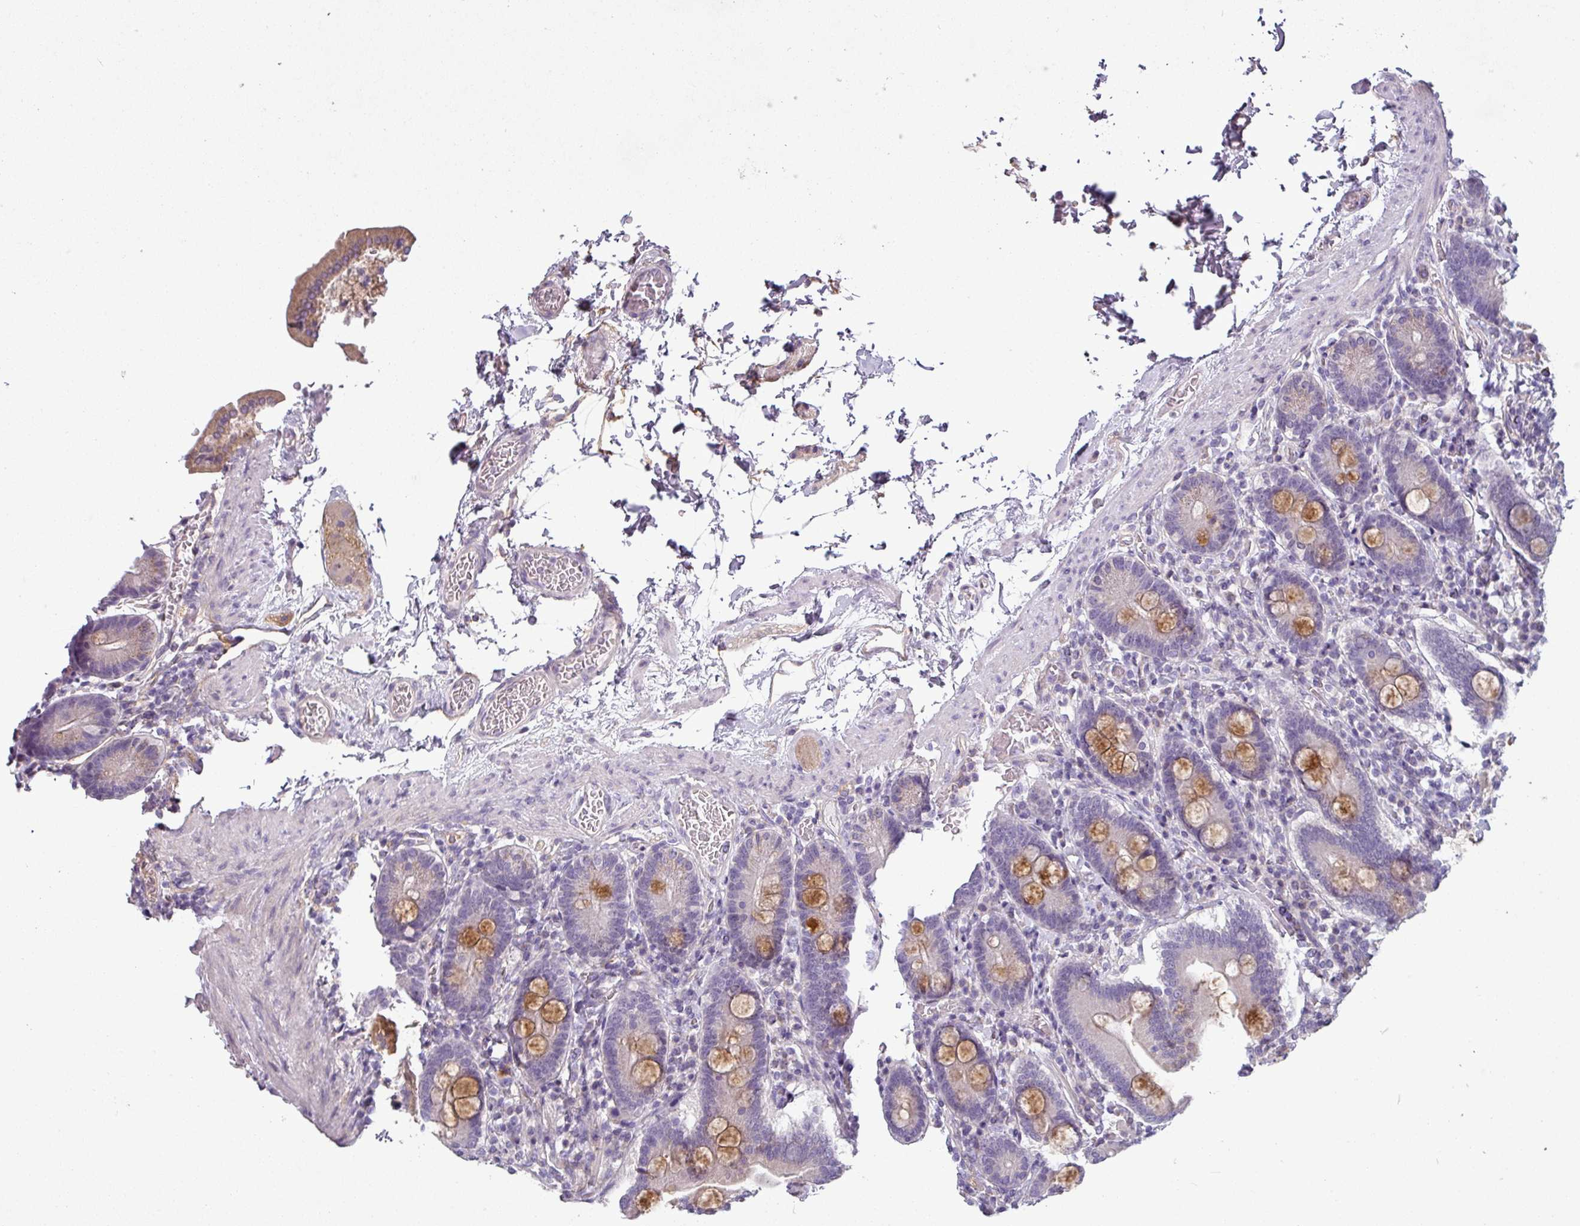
{"staining": {"intensity": "moderate", "quantity": "25%-75%", "location": "cytoplasmic/membranous"}, "tissue": "duodenum", "cell_type": "Glandular cells", "image_type": "normal", "snomed": [{"axis": "morphology", "description": "Normal tissue, NOS"}, {"axis": "topography", "description": "Duodenum"}], "caption": "A micrograph of human duodenum stained for a protein reveals moderate cytoplasmic/membranous brown staining in glandular cells.", "gene": "TMEM178B", "patient": {"sex": "male", "age": 55}}